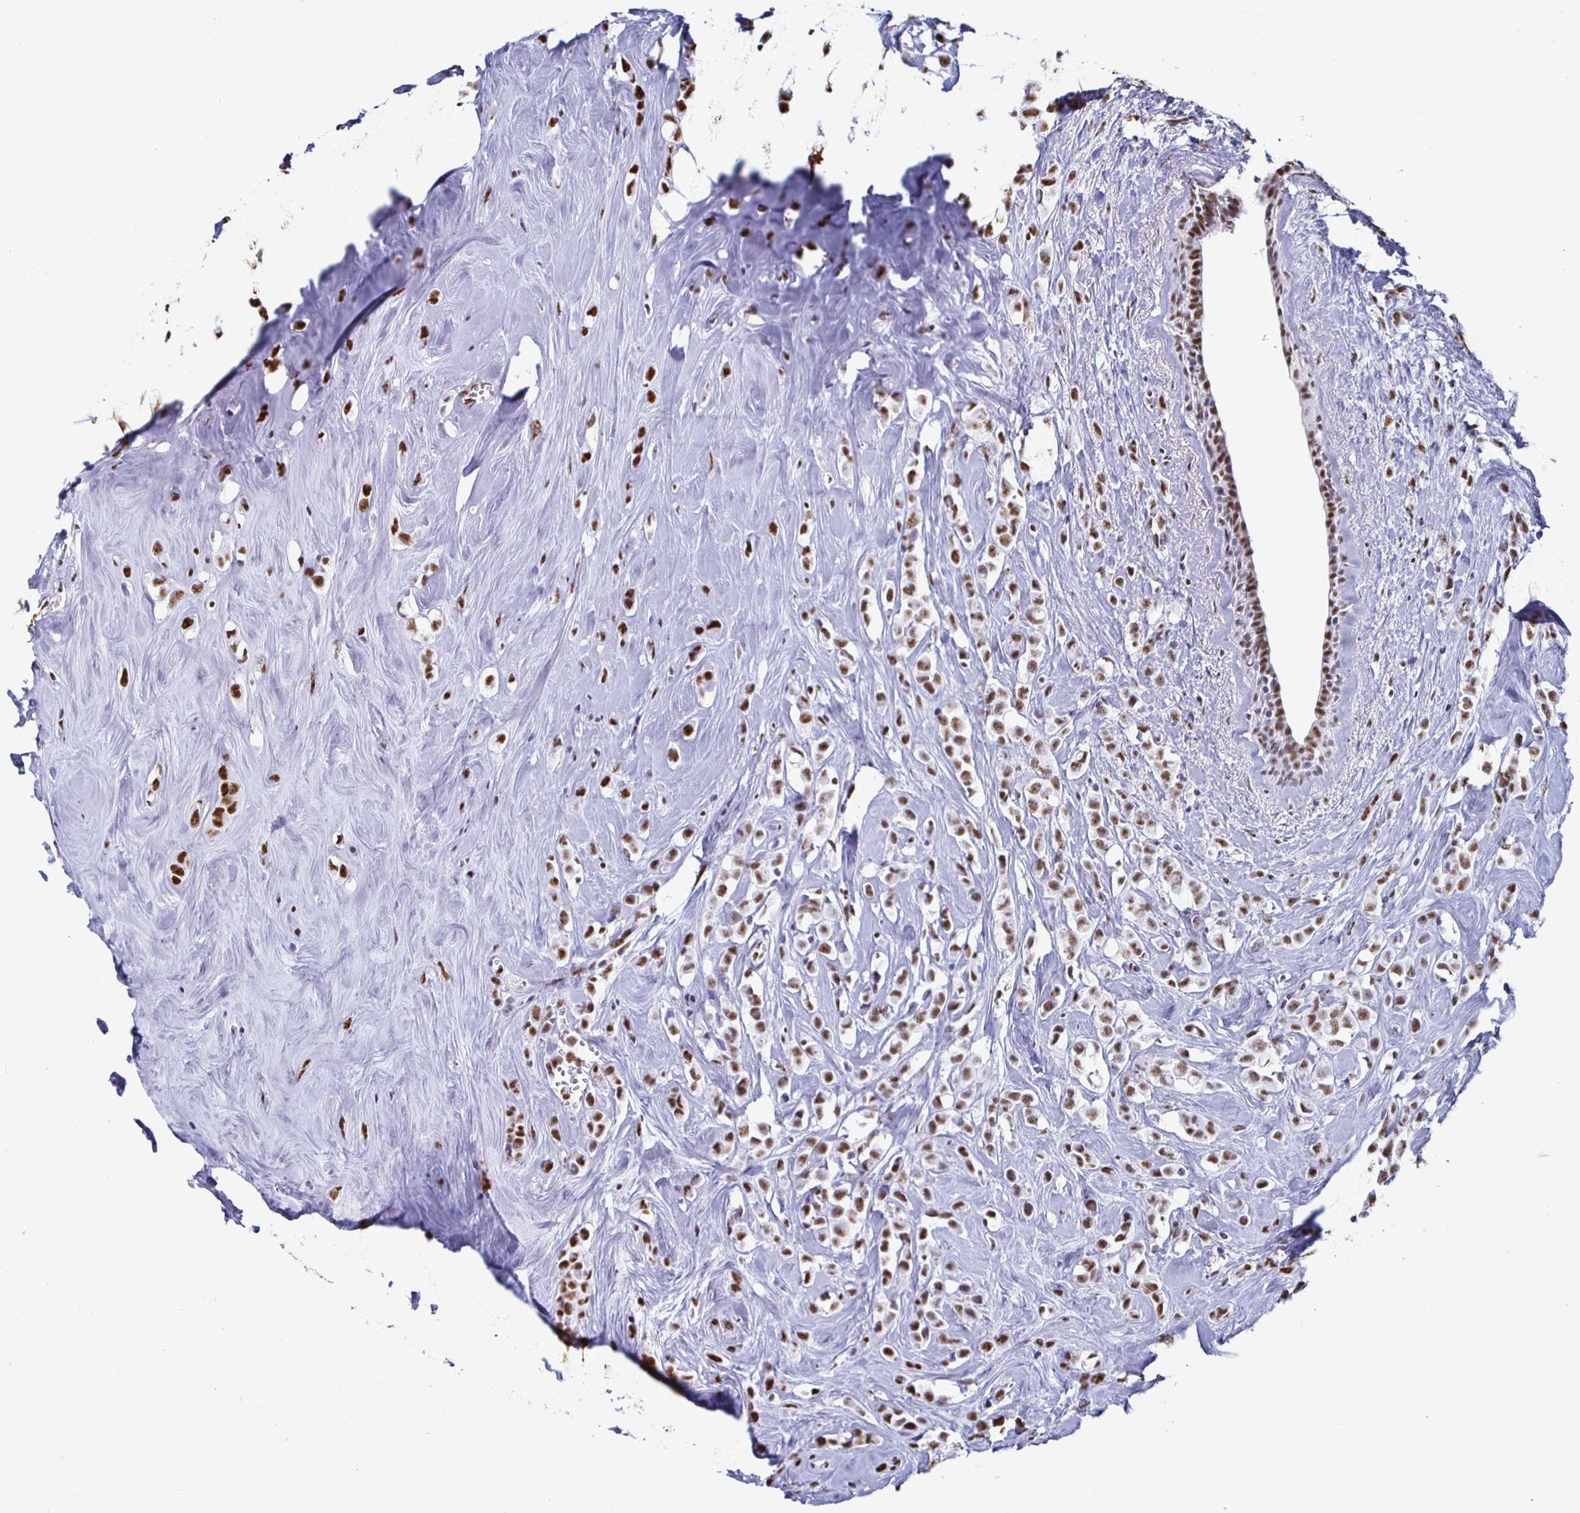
{"staining": {"intensity": "moderate", "quantity": ">75%", "location": "nuclear"}, "tissue": "breast cancer", "cell_type": "Tumor cells", "image_type": "cancer", "snomed": [{"axis": "morphology", "description": "Duct carcinoma"}, {"axis": "topography", "description": "Breast"}], "caption": "Moderate nuclear protein positivity is identified in approximately >75% of tumor cells in breast intraductal carcinoma. (IHC, brightfield microscopy, high magnification).", "gene": "DDX39B", "patient": {"sex": "female", "age": 80}}